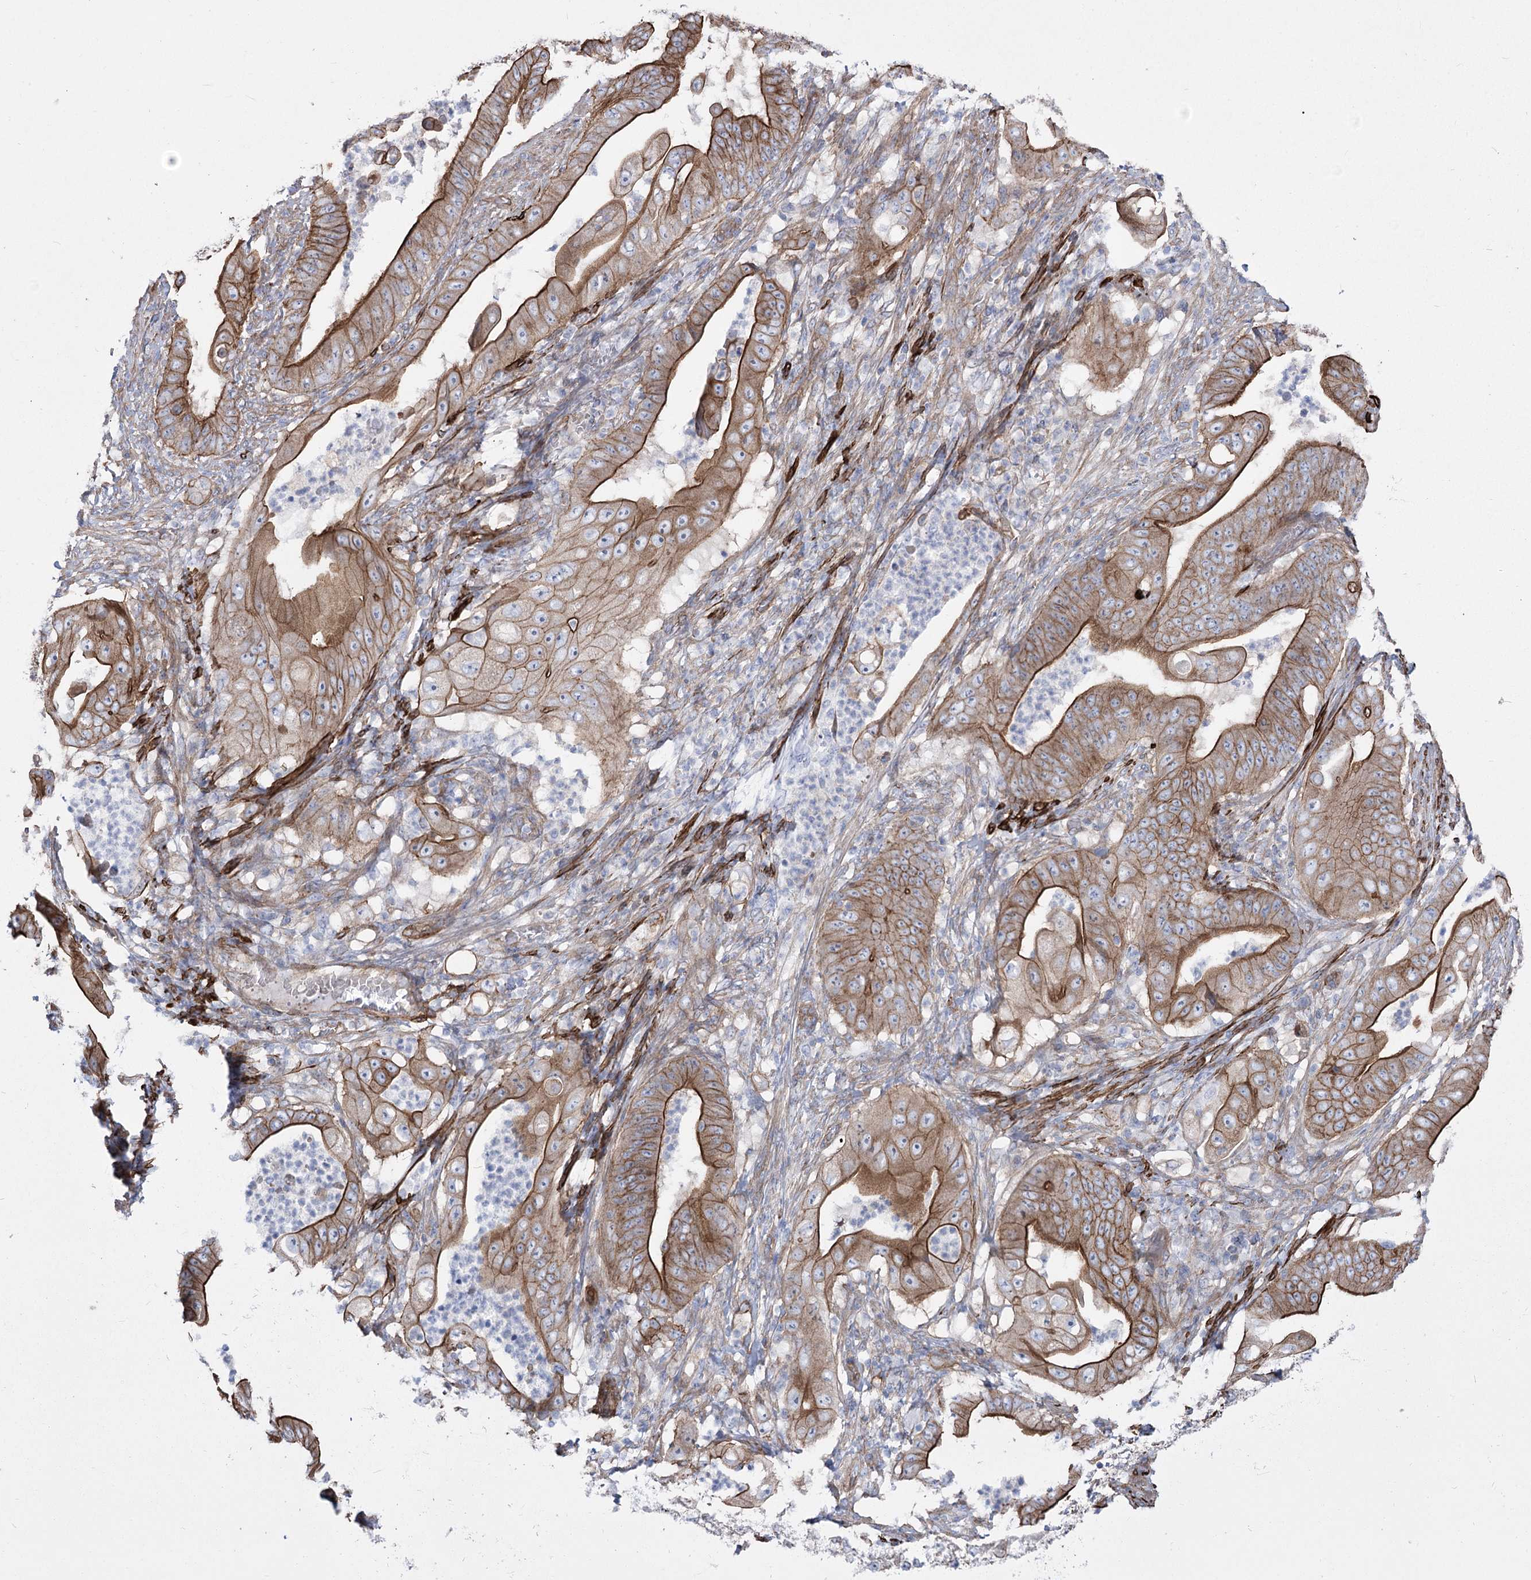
{"staining": {"intensity": "moderate", "quantity": ">75%", "location": "cytoplasmic/membranous"}, "tissue": "stomach cancer", "cell_type": "Tumor cells", "image_type": "cancer", "snomed": [{"axis": "morphology", "description": "Adenocarcinoma, NOS"}, {"axis": "topography", "description": "Stomach"}], "caption": "Human stomach adenocarcinoma stained with a brown dye exhibits moderate cytoplasmic/membranous positive positivity in approximately >75% of tumor cells.", "gene": "PLEKHA5", "patient": {"sex": "female", "age": 73}}